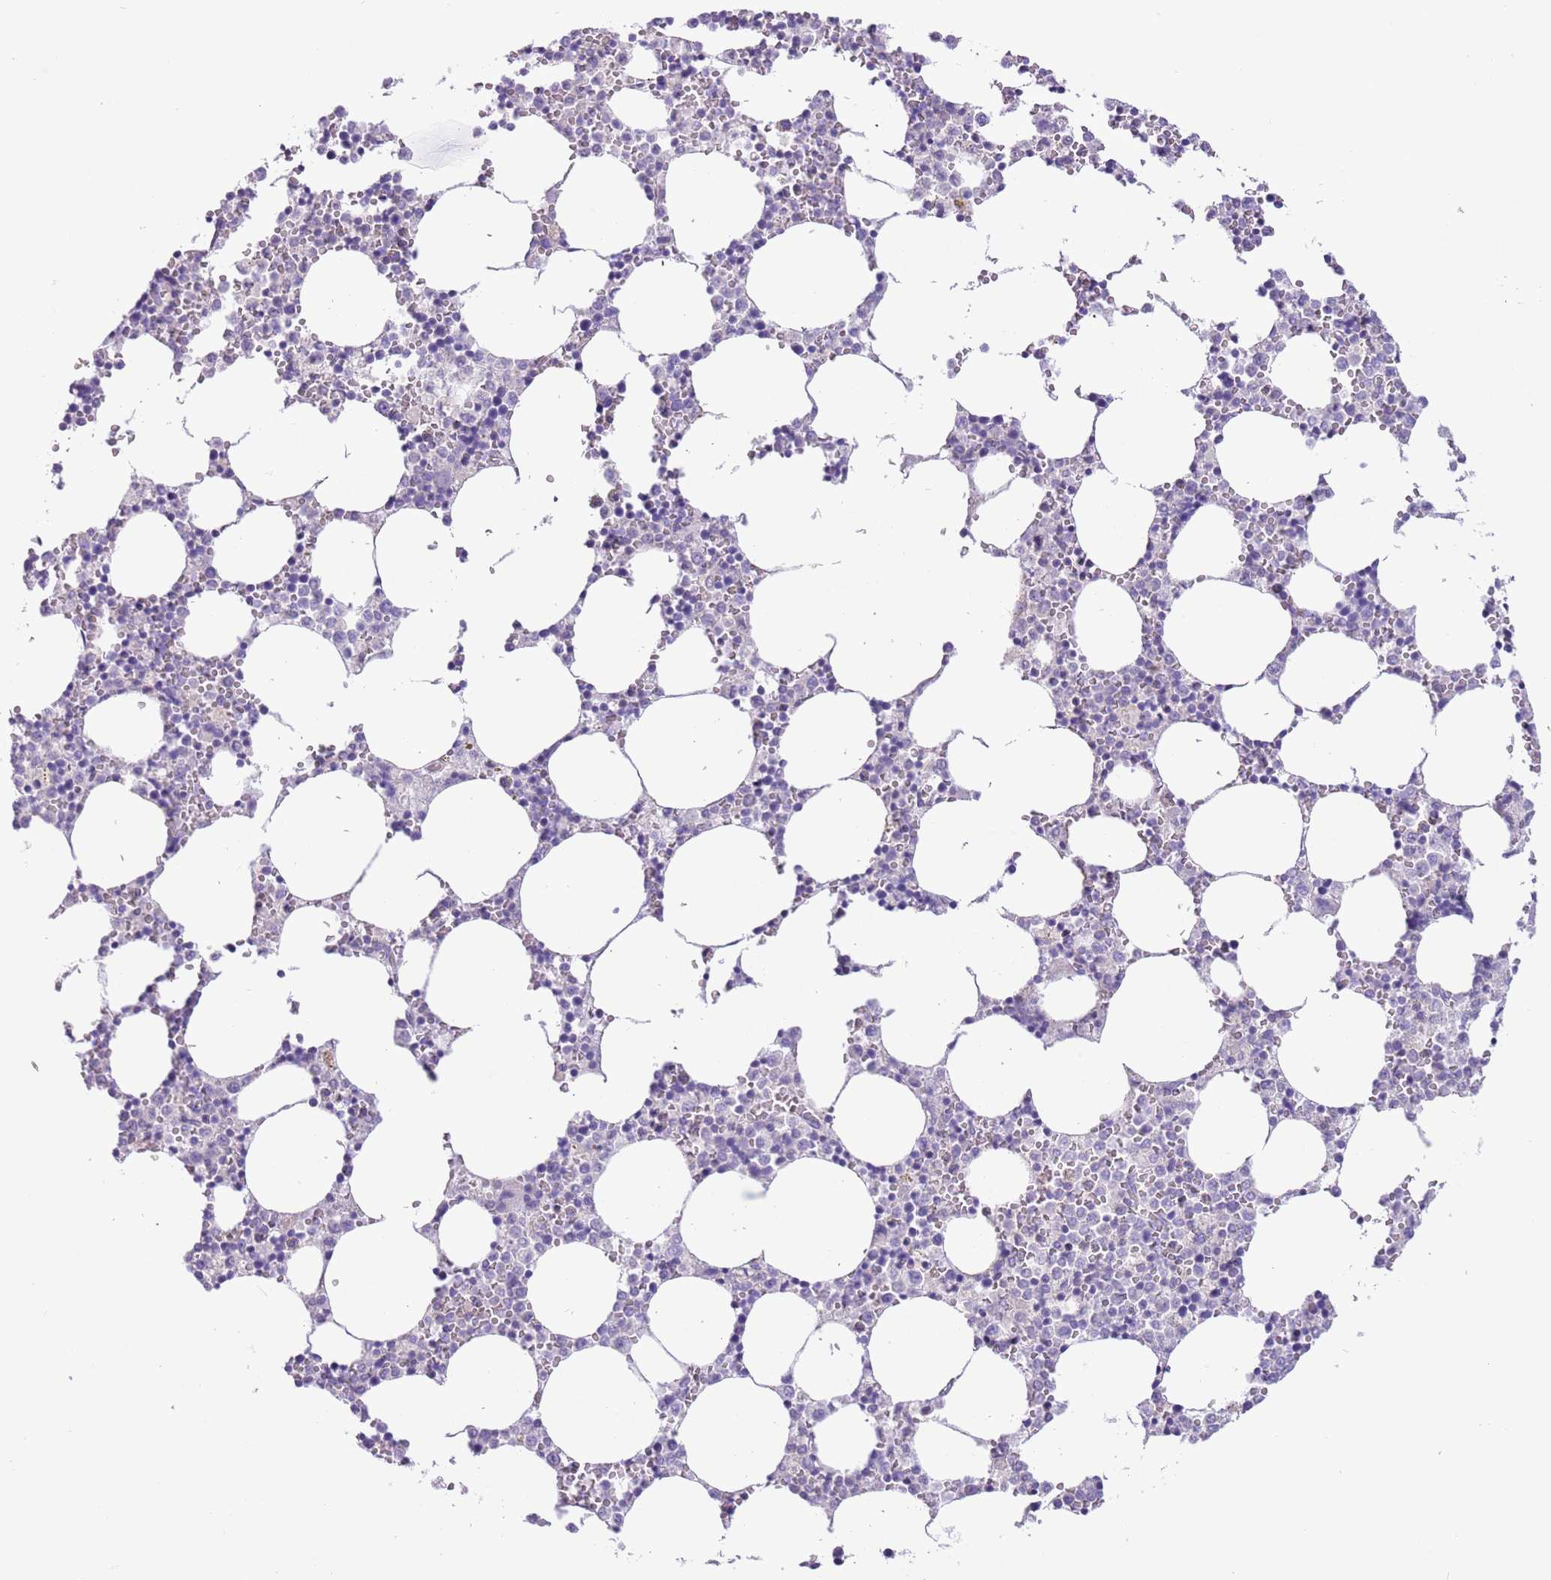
{"staining": {"intensity": "negative", "quantity": "none", "location": "none"}, "tissue": "bone marrow", "cell_type": "Hematopoietic cells", "image_type": "normal", "snomed": [{"axis": "morphology", "description": "Normal tissue, NOS"}, {"axis": "topography", "description": "Bone marrow"}], "caption": "Bone marrow stained for a protein using immunohistochemistry exhibits no positivity hematopoietic cells.", "gene": "ZNF697", "patient": {"sex": "female", "age": 64}}